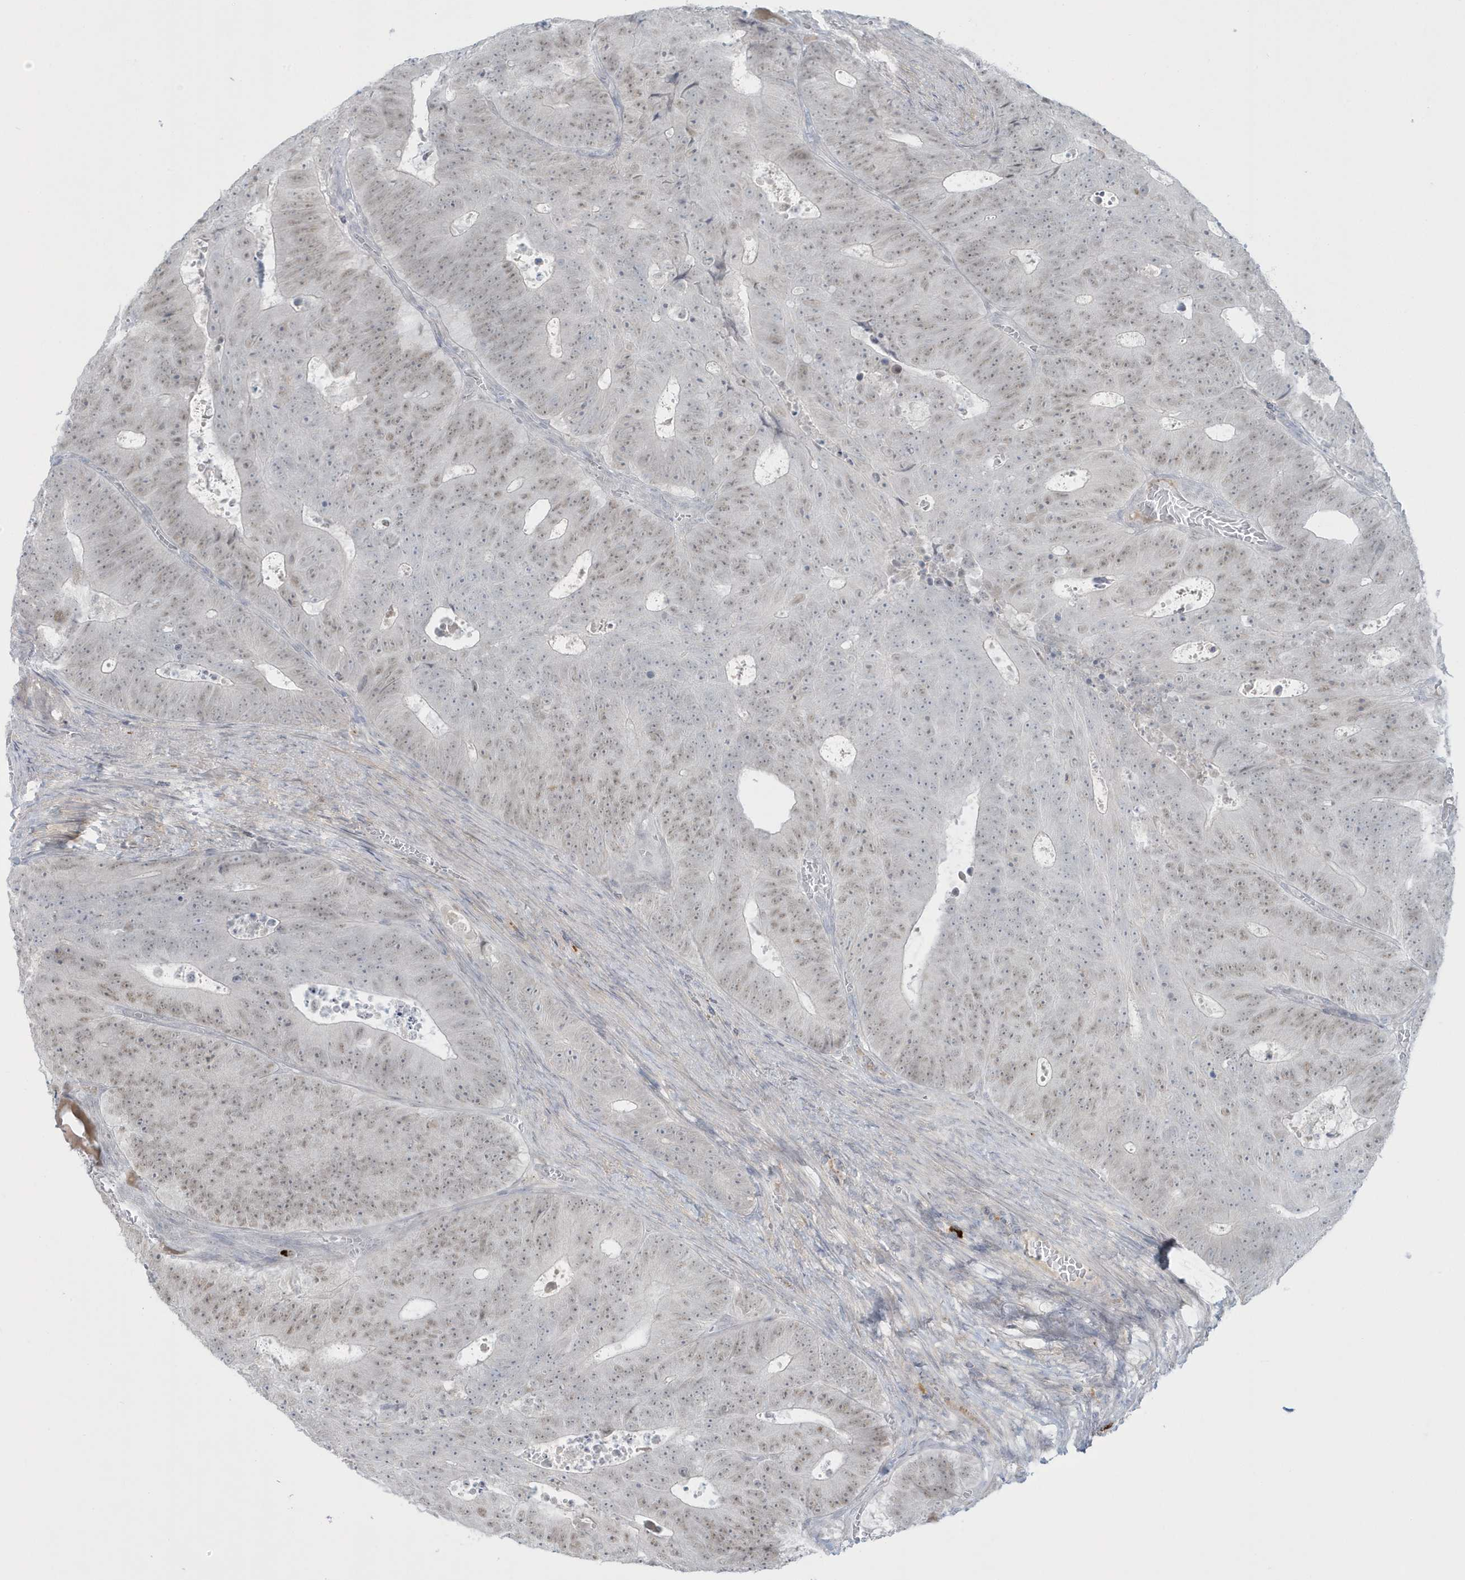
{"staining": {"intensity": "weak", "quantity": "25%-75%", "location": "nuclear"}, "tissue": "colorectal cancer", "cell_type": "Tumor cells", "image_type": "cancer", "snomed": [{"axis": "morphology", "description": "Adenocarcinoma, NOS"}, {"axis": "topography", "description": "Colon"}], "caption": "Adenocarcinoma (colorectal) tissue exhibits weak nuclear staining in approximately 25%-75% of tumor cells, visualized by immunohistochemistry.", "gene": "HERC6", "patient": {"sex": "male", "age": 87}}